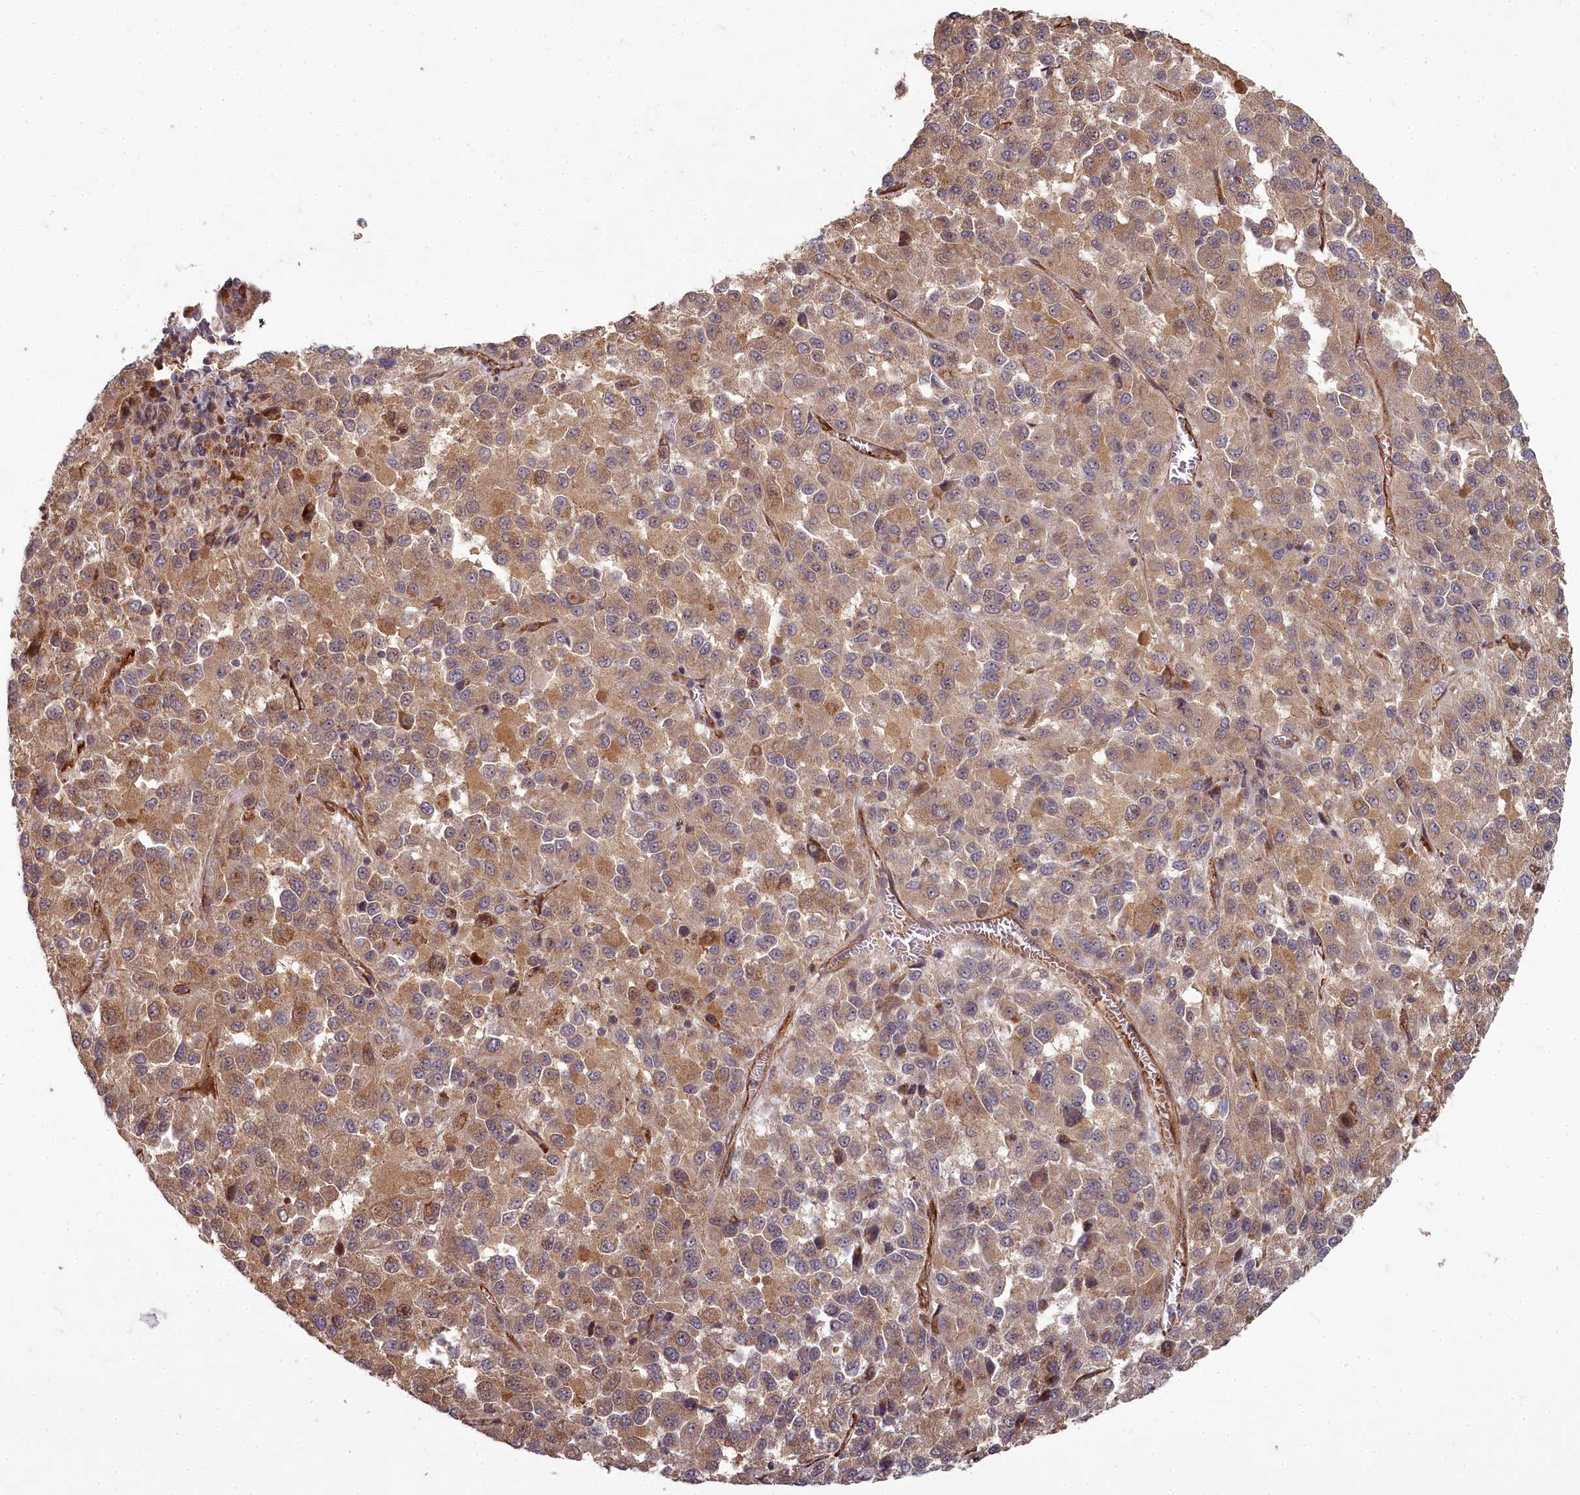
{"staining": {"intensity": "moderate", "quantity": ">75%", "location": "cytoplasmic/membranous"}, "tissue": "melanoma", "cell_type": "Tumor cells", "image_type": "cancer", "snomed": [{"axis": "morphology", "description": "Malignant melanoma, Metastatic site"}, {"axis": "topography", "description": "Lung"}], "caption": "Brown immunohistochemical staining in human malignant melanoma (metastatic site) exhibits moderate cytoplasmic/membranous expression in about >75% of tumor cells. The protein is stained brown, and the nuclei are stained in blue (DAB (3,3'-diaminobenzidine) IHC with brightfield microscopy, high magnification).", "gene": "TSPYL4", "patient": {"sex": "male", "age": 64}}